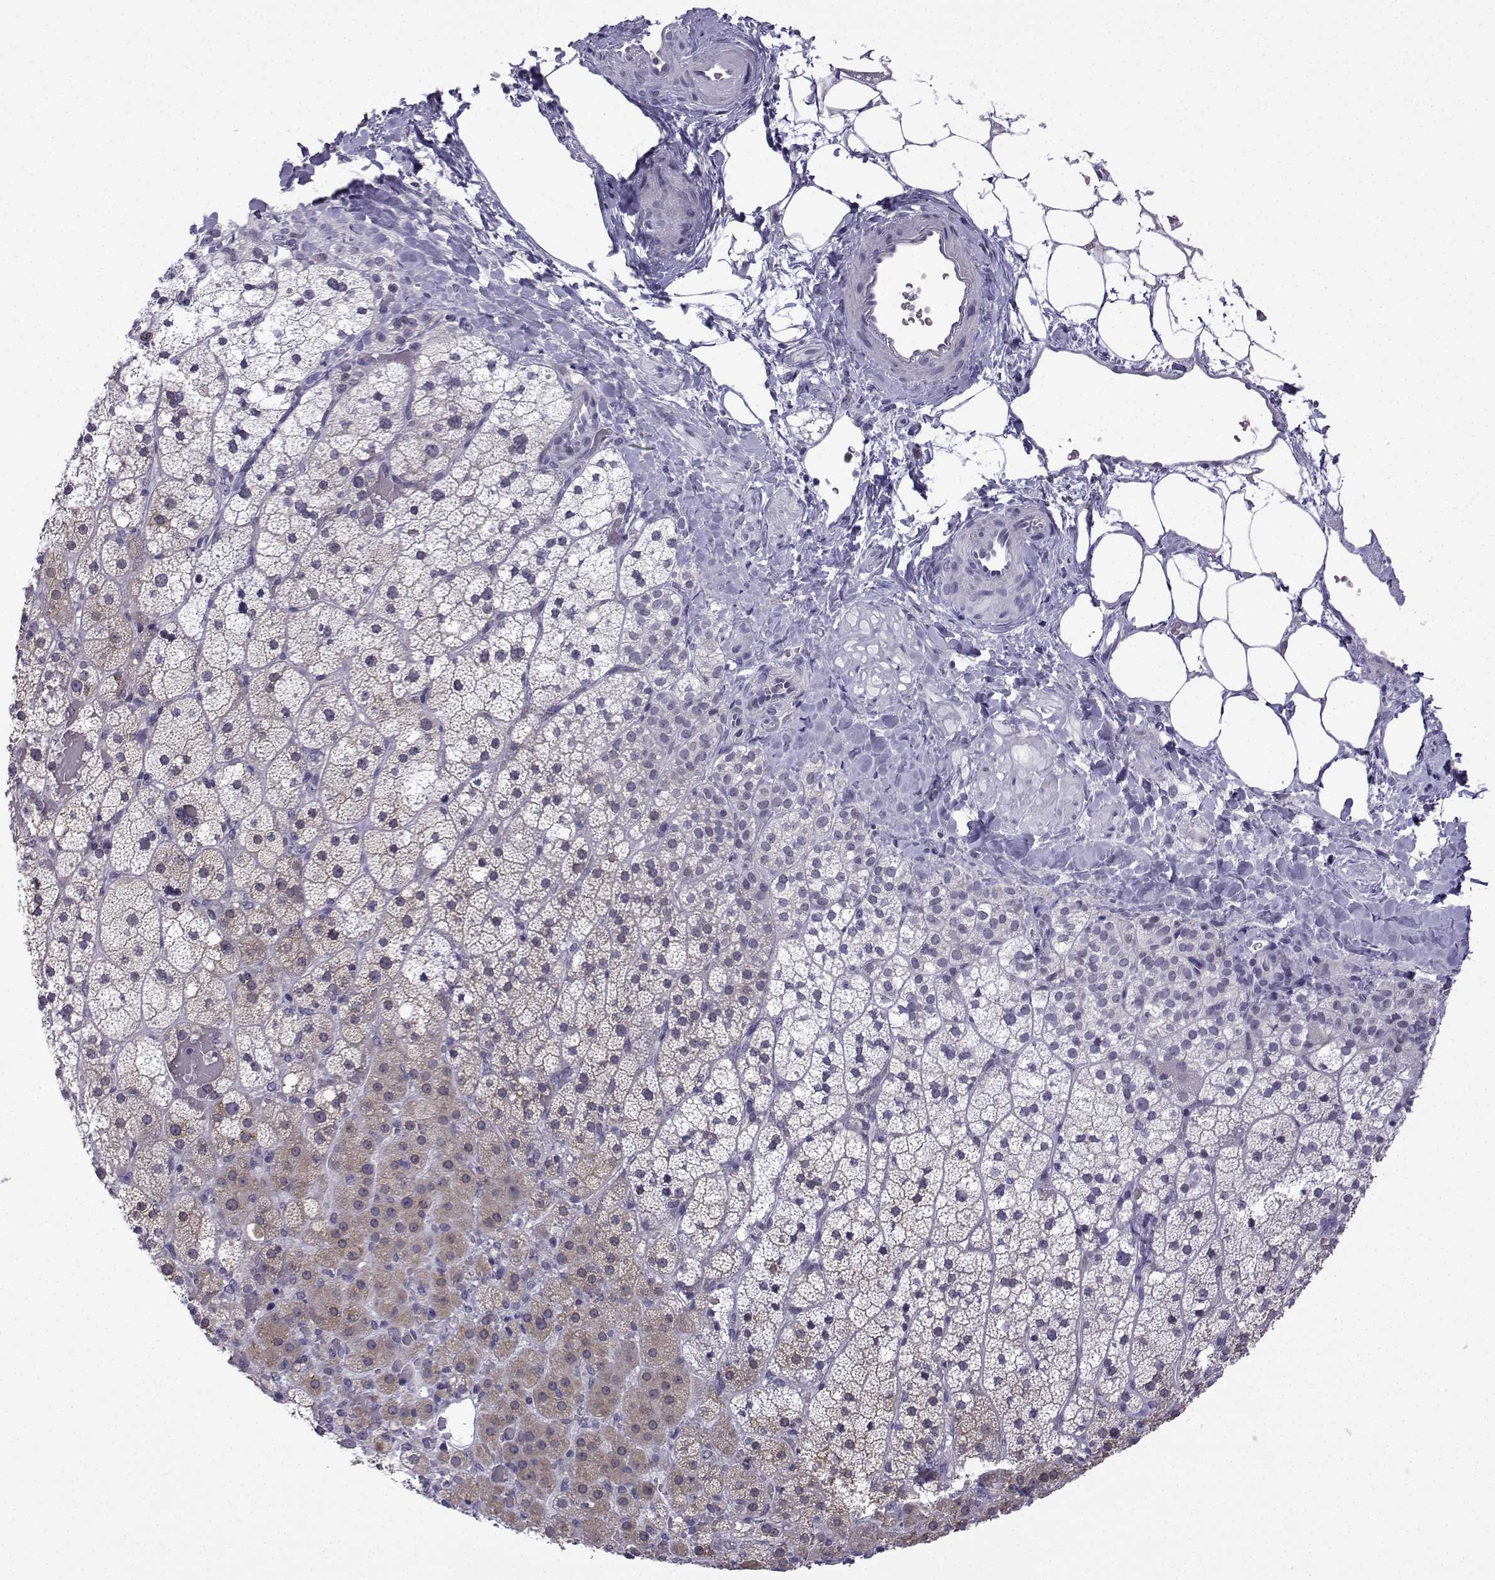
{"staining": {"intensity": "weak", "quantity": "25%-75%", "location": "cytoplasmic/membranous"}, "tissue": "adrenal gland", "cell_type": "Glandular cells", "image_type": "normal", "snomed": [{"axis": "morphology", "description": "Normal tissue, NOS"}, {"axis": "topography", "description": "Adrenal gland"}], "caption": "The image shows immunohistochemical staining of benign adrenal gland. There is weak cytoplasmic/membranous staining is present in approximately 25%-75% of glandular cells. (IHC, brightfield microscopy, high magnification).", "gene": "INCENP", "patient": {"sex": "male", "age": 53}}